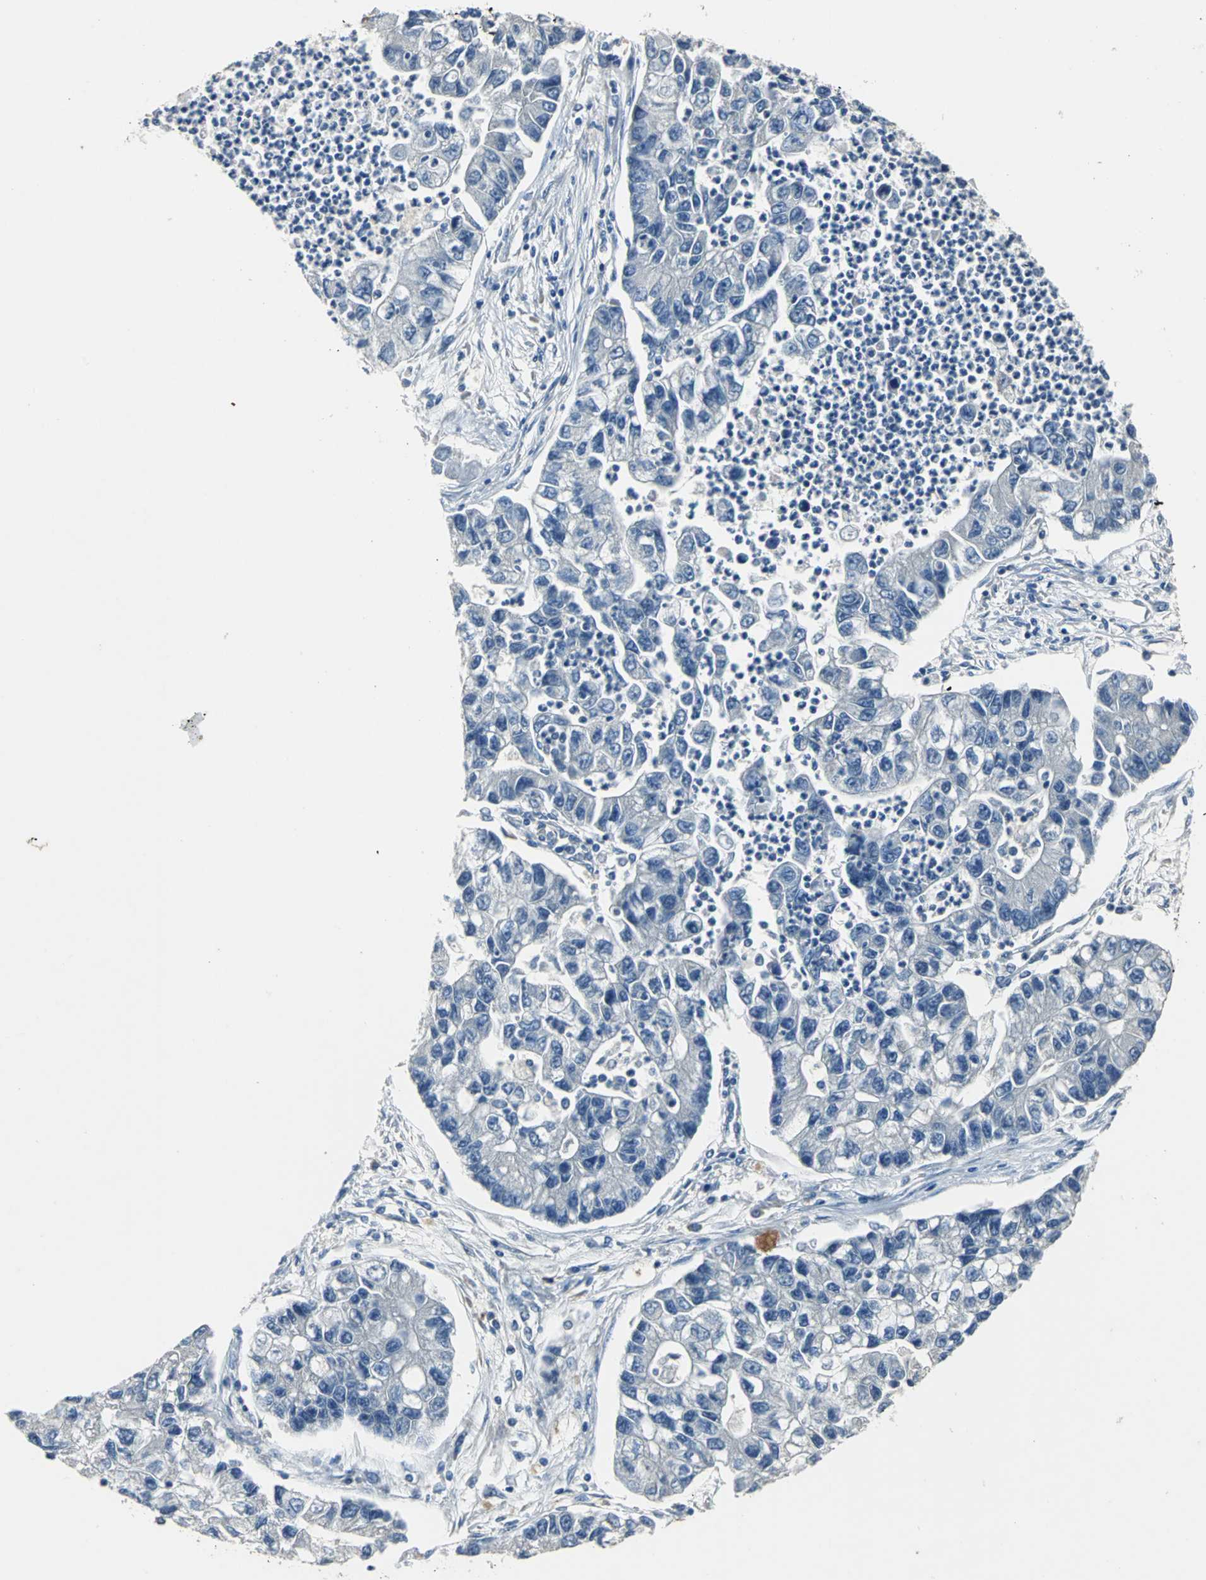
{"staining": {"intensity": "negative", "quantity": "none", "location": "none"}, "tissue": "lung cancer", "cell_type": "Tumor cells", "image_type": "cancer", "snomed": [{"axis": "morphology", "description": "Adenocarcinoma, NOS"}, {"axis": "topography", "description": "Lung"}], "caption": "IHC histopathology image of neoplastic tissue: human lung cancer (adenocarcinoma) stained with DAB shows no significant protein positivity in tumor cells.", "gene": "JADE3", "patient": {"sex": "female", "age": 51}}